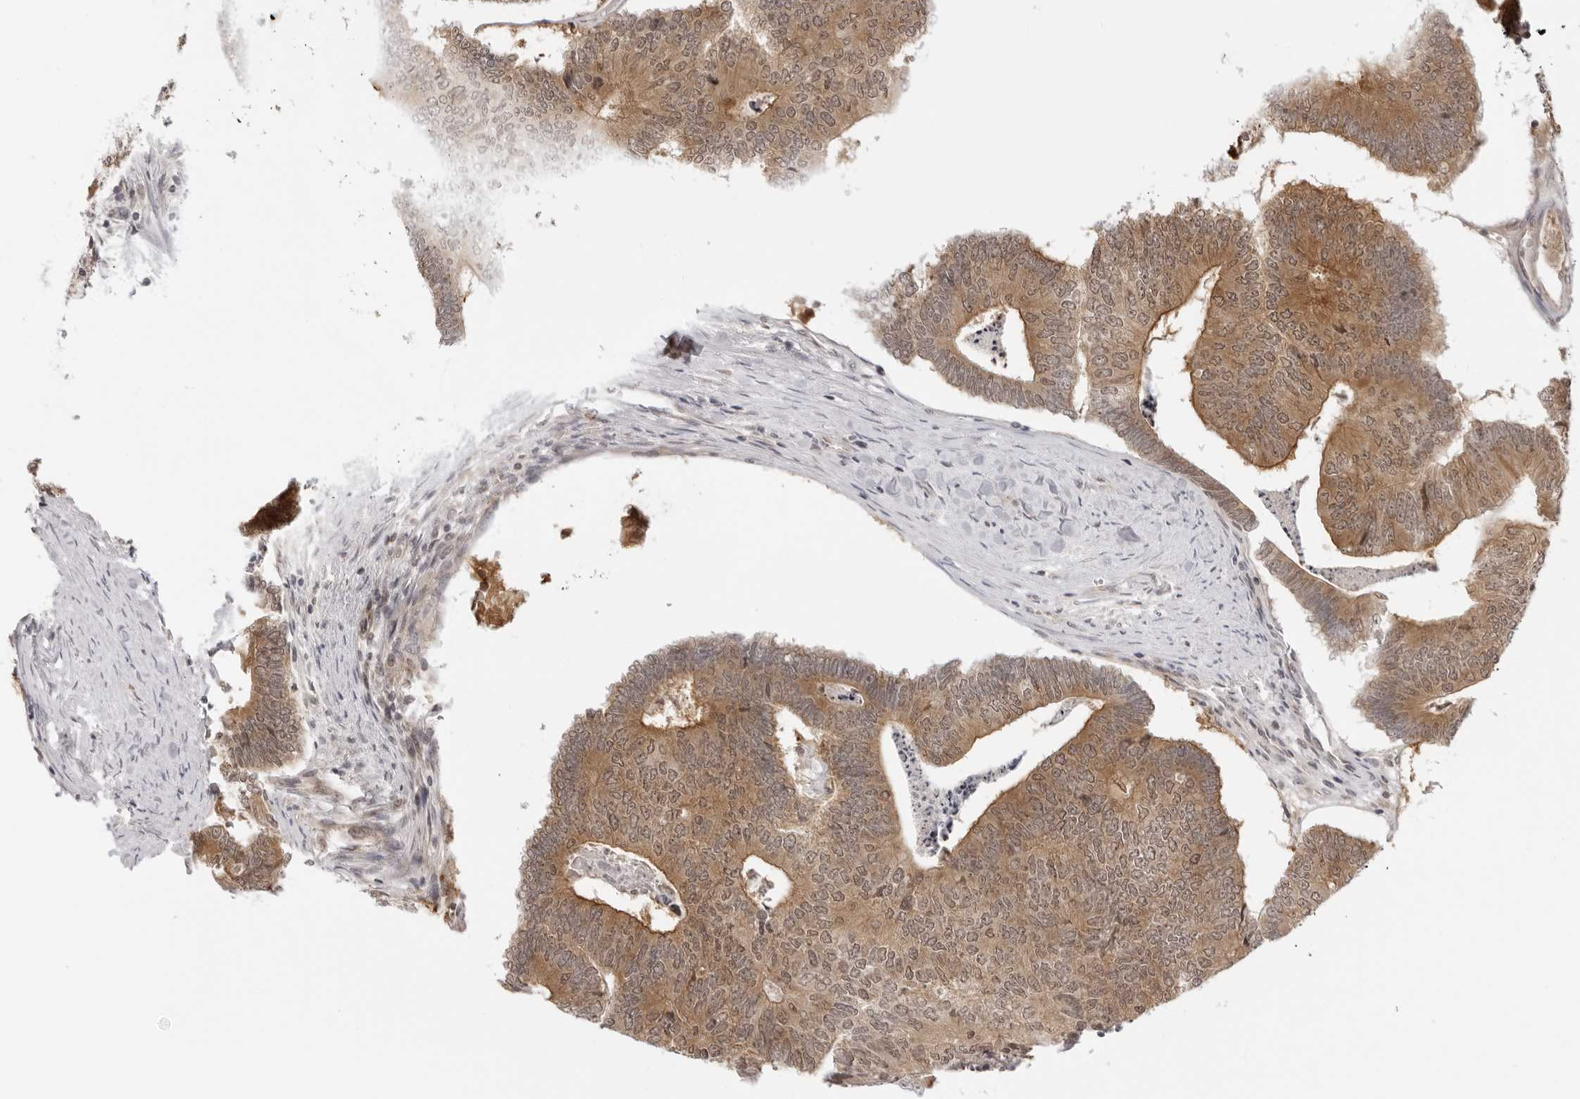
{"staining": {"intensity": "moderate", "quantity": ">75%", "location": "cytoplasmic/membranous,nuclear"}, "tissue": "colorectal cancer", "cell_type": "Tumor cells", "image_type": "cancer", "snomed": [{"axis": "morphology", "description": "Adenocarcinoma, NOS"}, {"axis": "topography", "description": "Colon"}], "caption": "Moderate cytoplasmic/membranous and nuclear expression for a protein is present in approximately >75% of tumor cells of colorectal adenocarcinoma using immunohistochemistry (IHC).", "gene": "PRRC2C", "patient": {"sex": "female", "age": 67}}